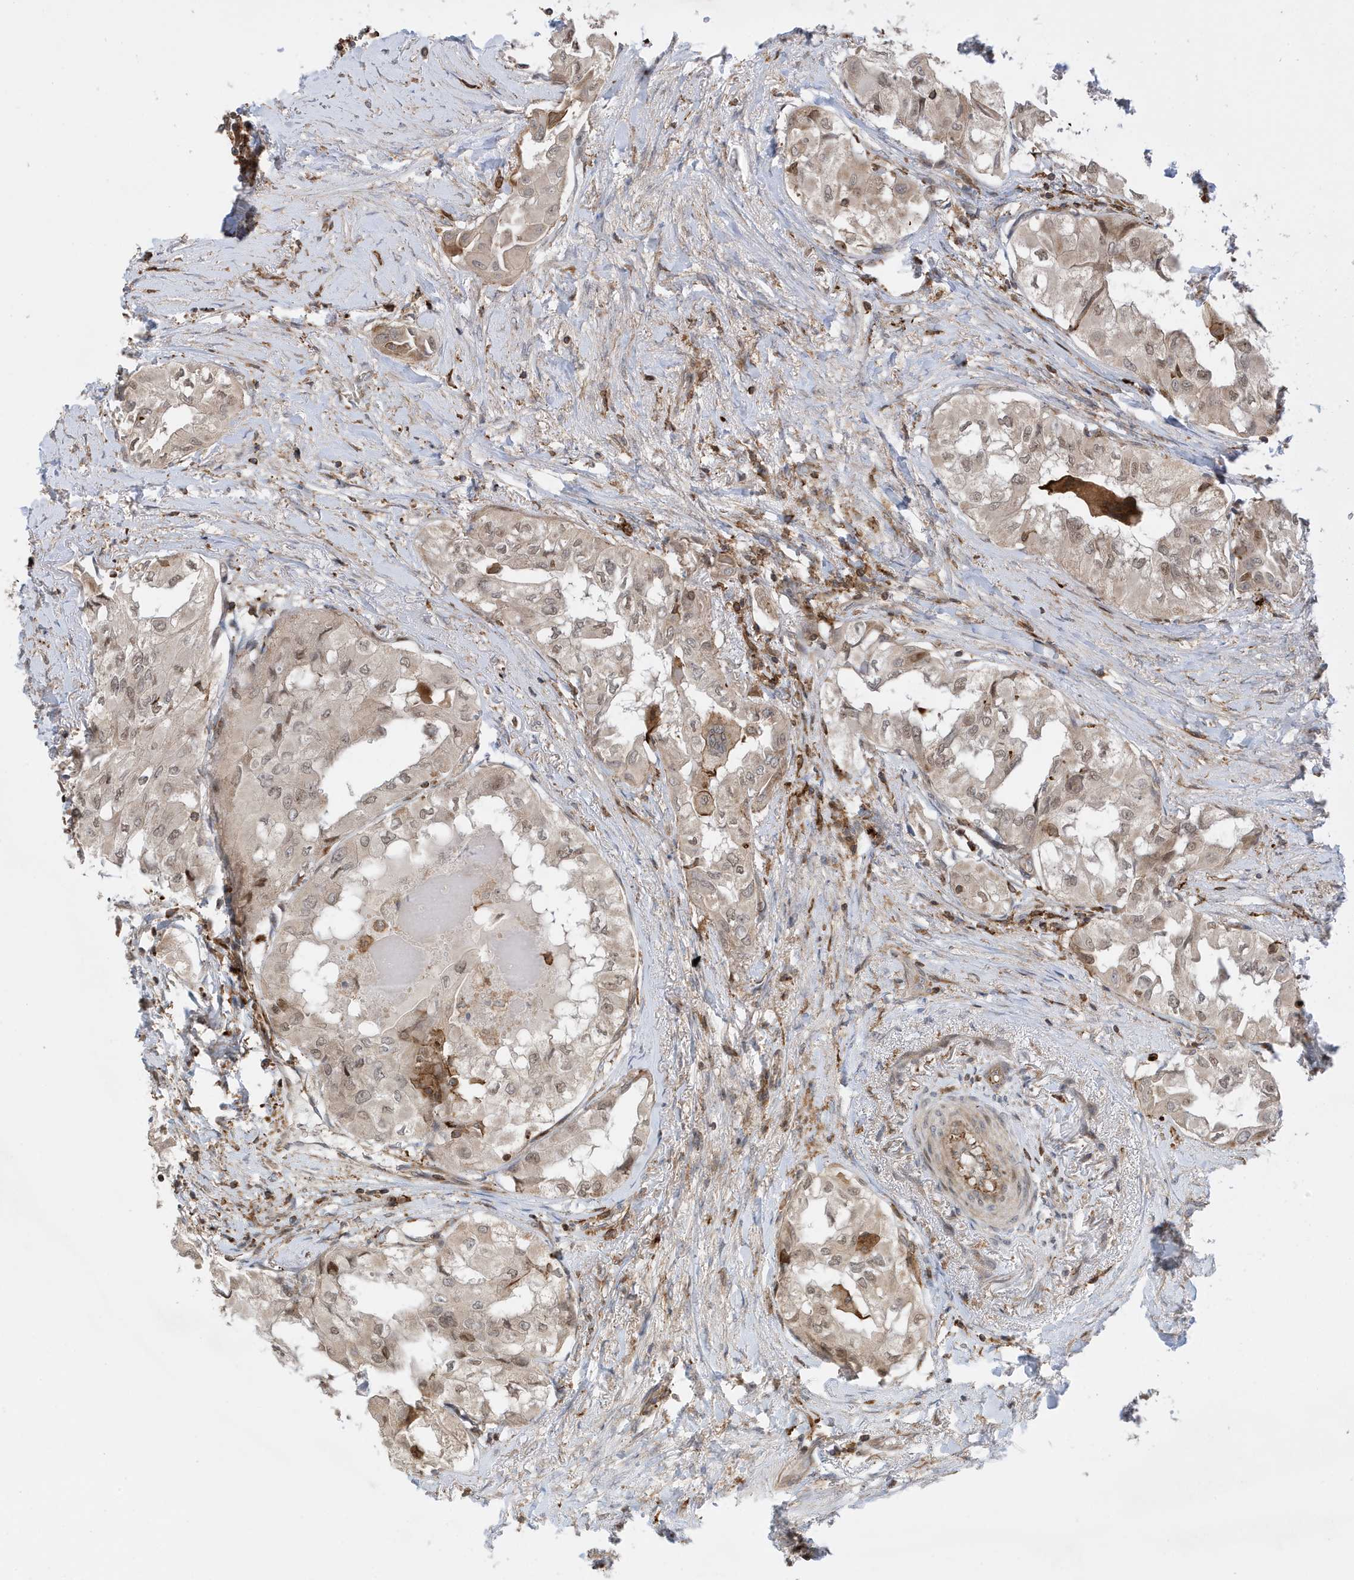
{"staining": {"intensity": "weak", "quantity": ">75%", "location": "cytoplasmic/membranous,nuclear"}, "tissue": "thyroid cancer", "cell_type": "Tumor cells", "image_type": "cancer", "snomed": [{"axis": "morphology", "description": "Papillary adenocarcinoma, NOS"}, {"axis": "topography", "description": "Thyroid gland"}], "caption": "Weak cytoplasmic/membranous and nuclear positivity for a protein is appreciated in about >75% of tumor cells of thyroid cancer using immunohistochemistry (IHC).", "gene": "TATDN3", "patient": {"sex": "female", "age": 59}}